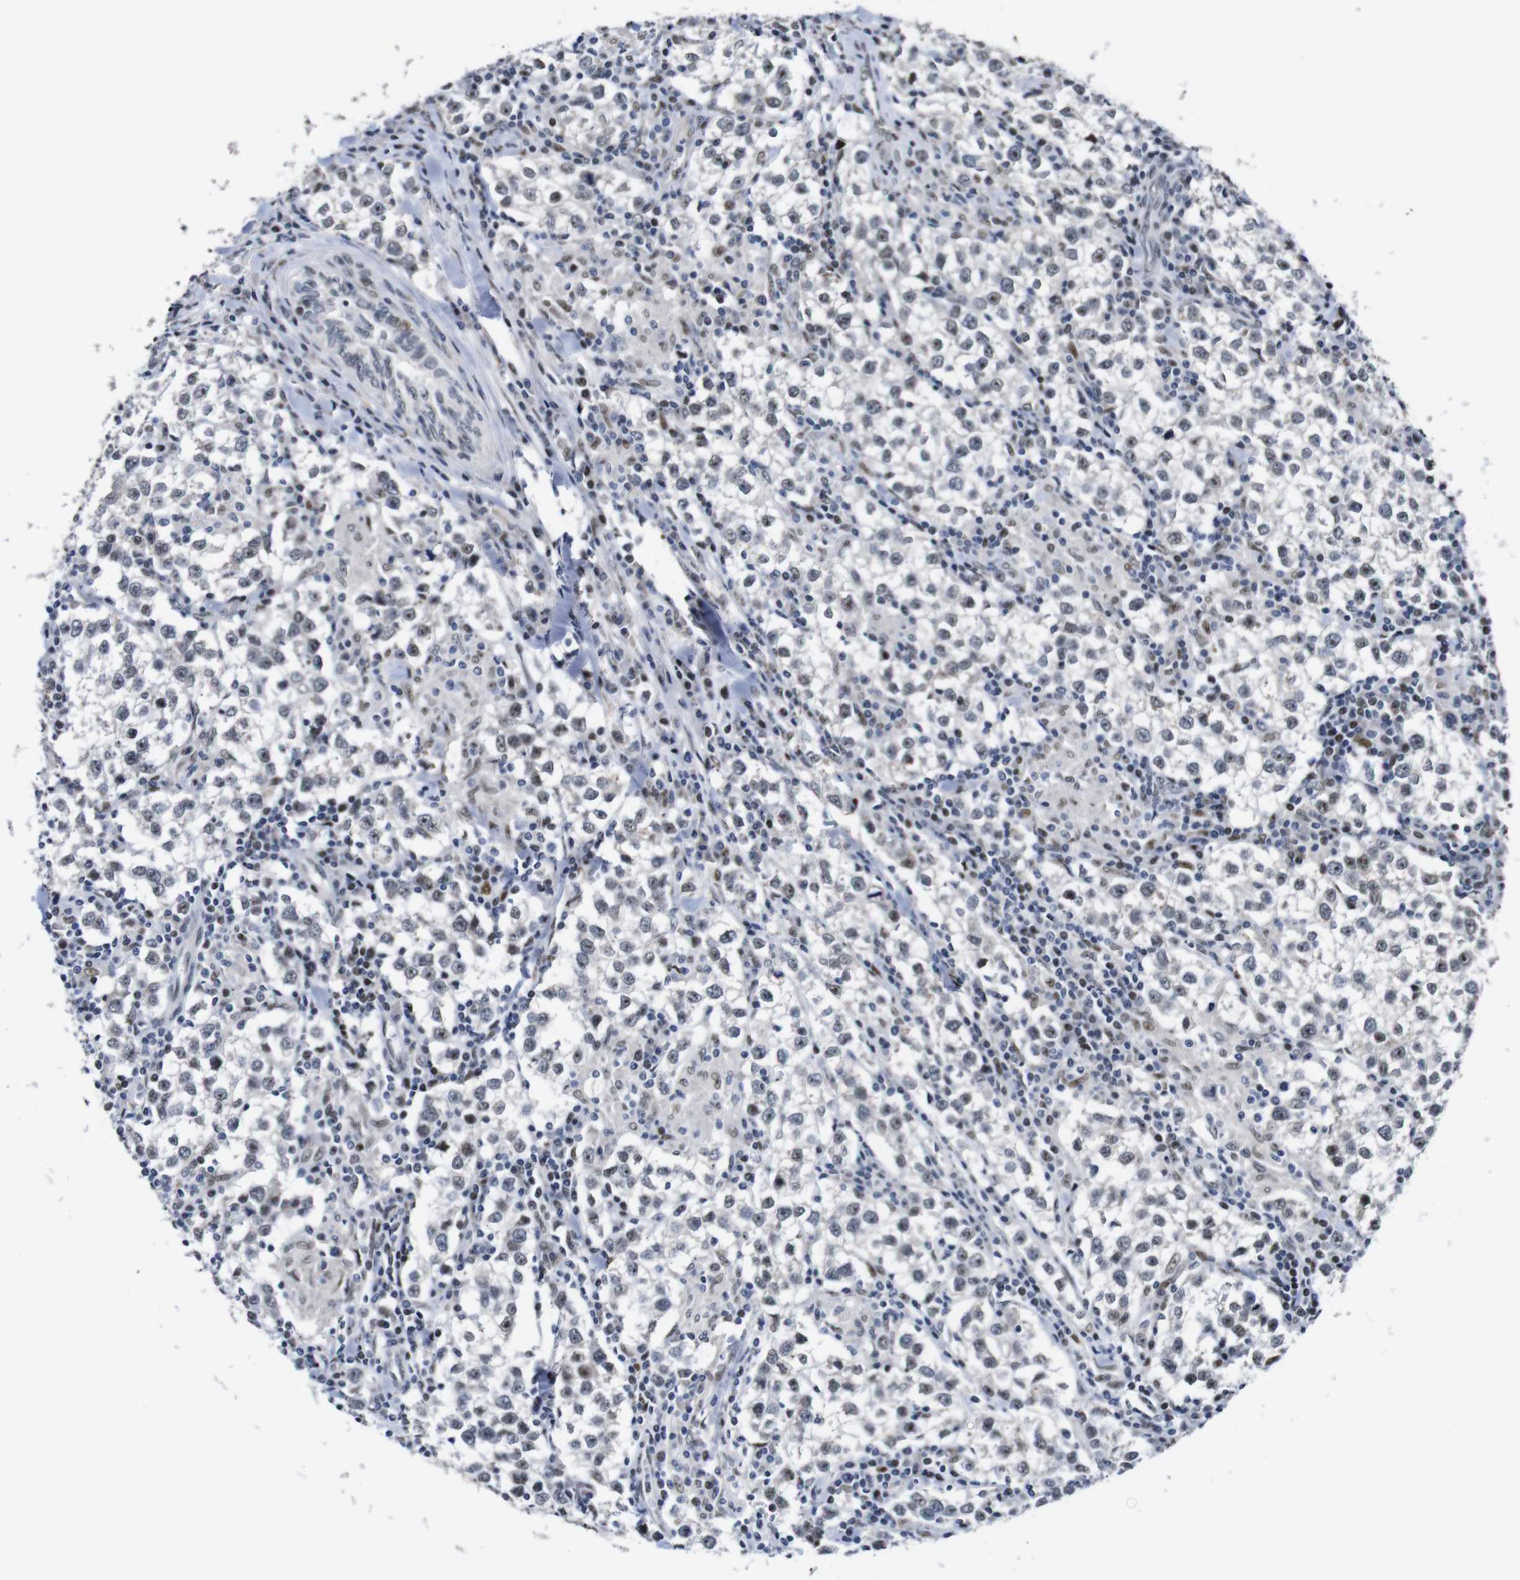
{"staining": {"intensity": "weak", "quantity": "25%-75%", "location": "nuclear"}, "tissue": "testis cancer", "cell_type": "Tumor cells", "image_type": "cancer", "snomed": [{"axis": "morphology", "description": "Seminoma, NOS"}, {"axis": "morphology", "description": "Carcinoma, Embryonal, NOS"}, {"axis": "topography", "description": "Testis"}], "caption": "Human testis cancer (seminoma) stained for a protein (brown) shows weak nuclear positive staining in about 25%-75% of tumor cells.", "gene": "GATA6", "patient": {"sex": "male", "age": 36}}